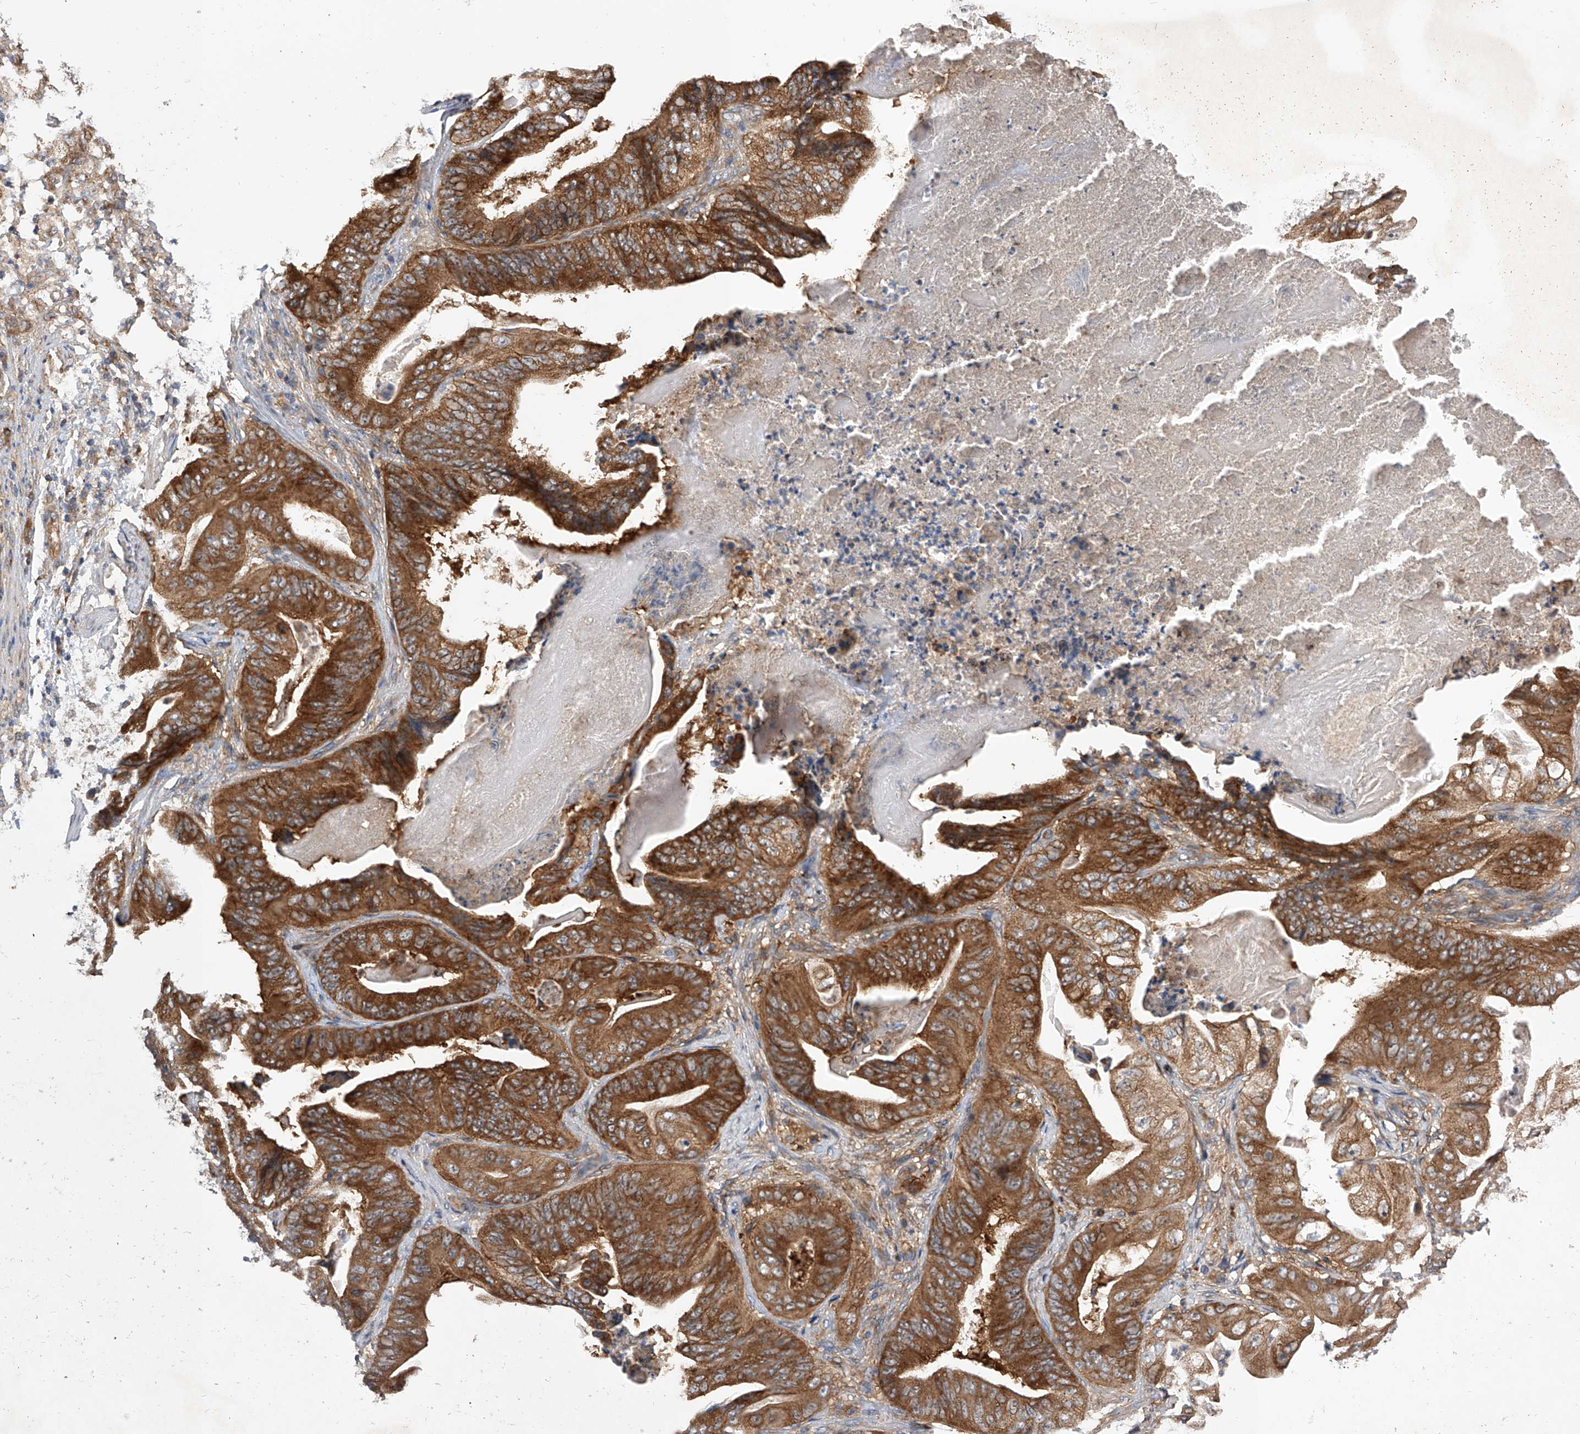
{"staining": {"intensity": "strong", "quantity": ">75%", "location": "cytoplasmic/membranous"}, "tissue": "stomach cancer", "cell_type": "Tumor cells", "image_type": "cancer", "snomed": [{"axis": "morphology", "description": "Adenocarcinoma, NOS"}, {"axis": "topography", "description": "Stomach"}], "caption": "Immunohistochemistry (IHC) of human adenocarcinoma (stomach) displays high levels of strong cytoplasmic/membranous positivity in about >75% of tumor cells.", "gene": "CFAP410", "patient": {"sex": "female", "age": 73}}